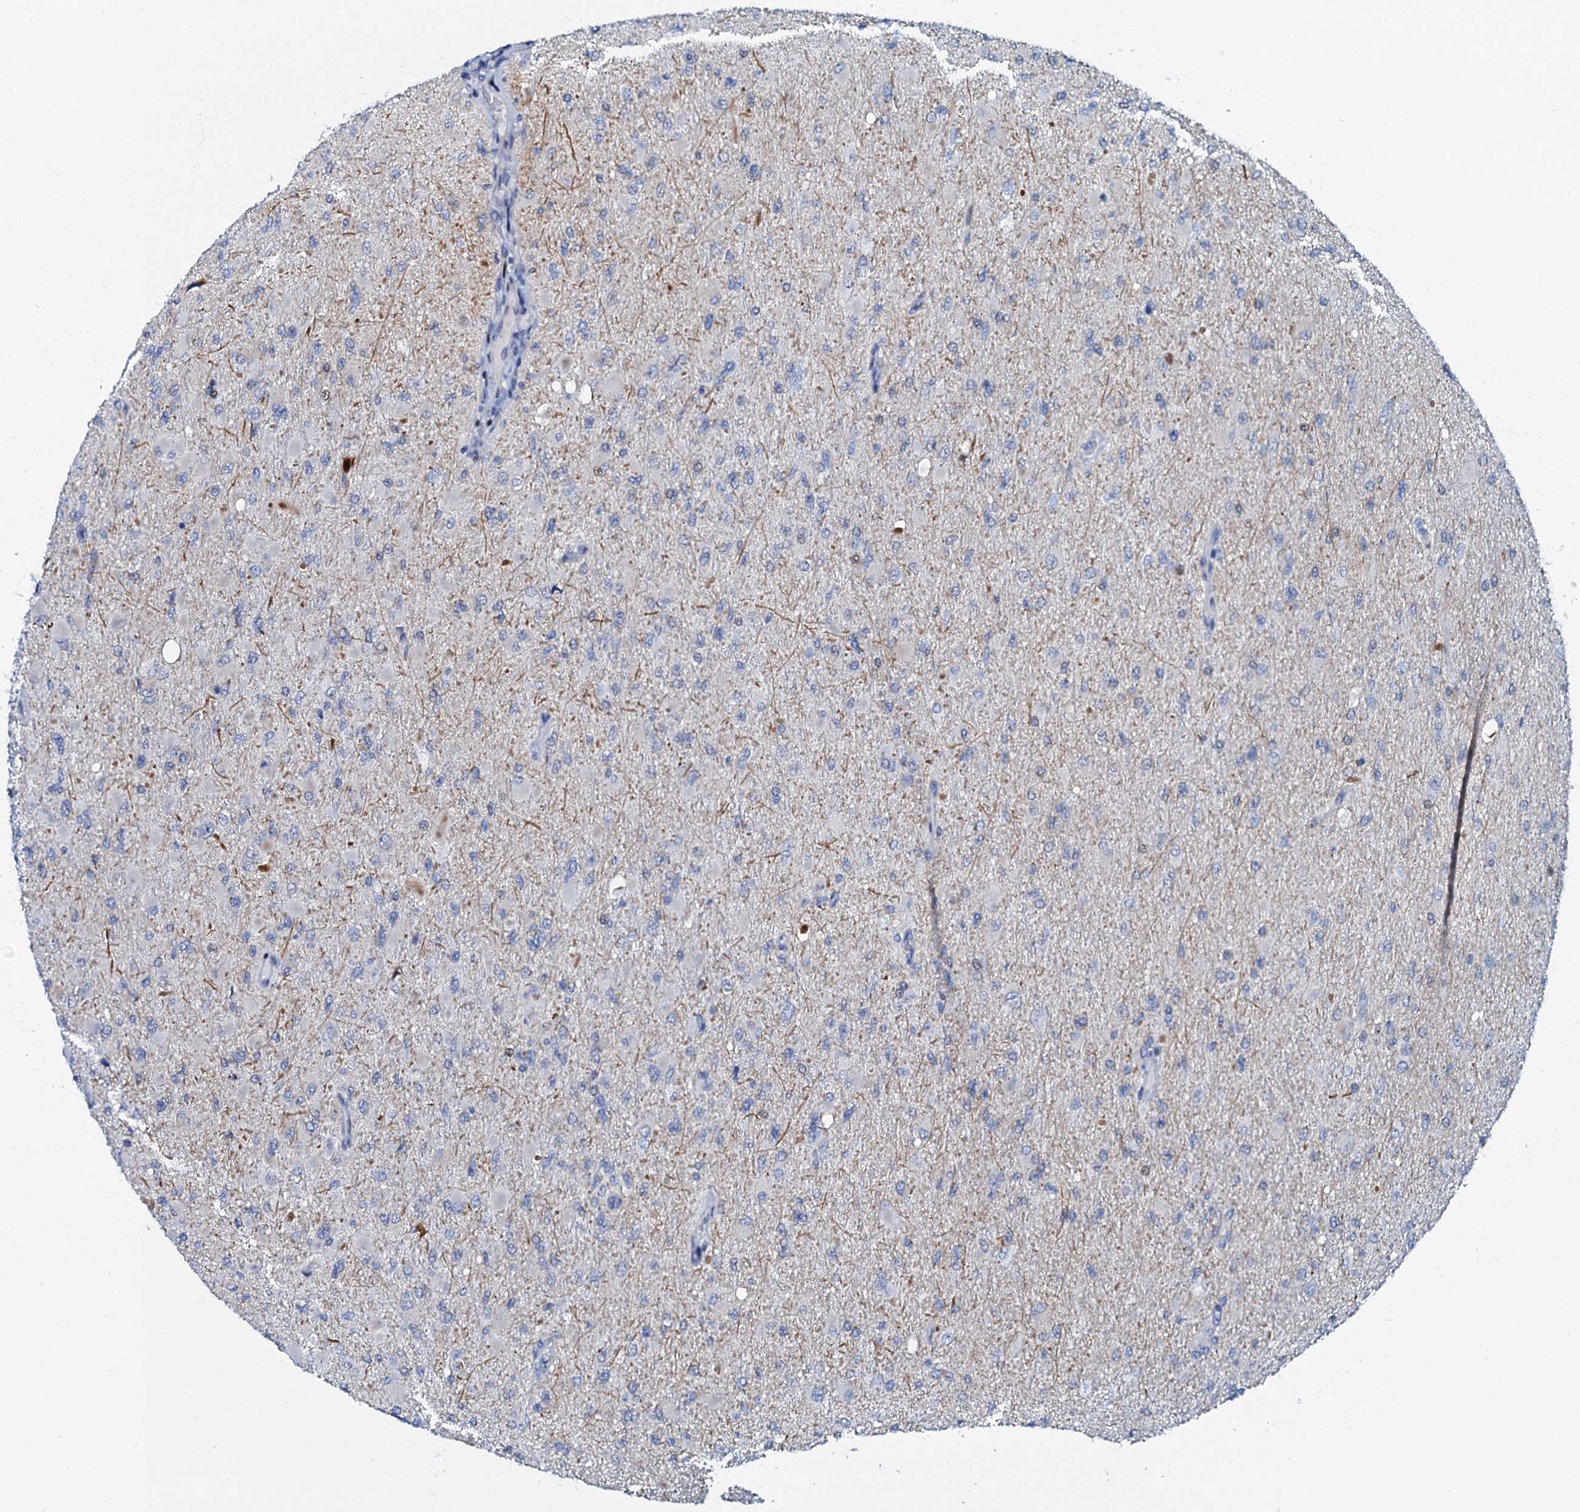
{"staining": {"intensity": "negative", "quantity": "none", "location": "none"}, "tissue": "glioma", "cell_type": "Tumor cells", "image_type": "cancer", "snomed": [{"axis": "morphology", "description": "Glioma, malignant, High grade"}, {"axis": "topography", "description": "Cerebral cortex"}], "caption": "Immunohistochemical staining of glioma displays no significant staining in tumor cells.", "gene": "MFSD5", "patient": {"sex": "female", "age": 36}}